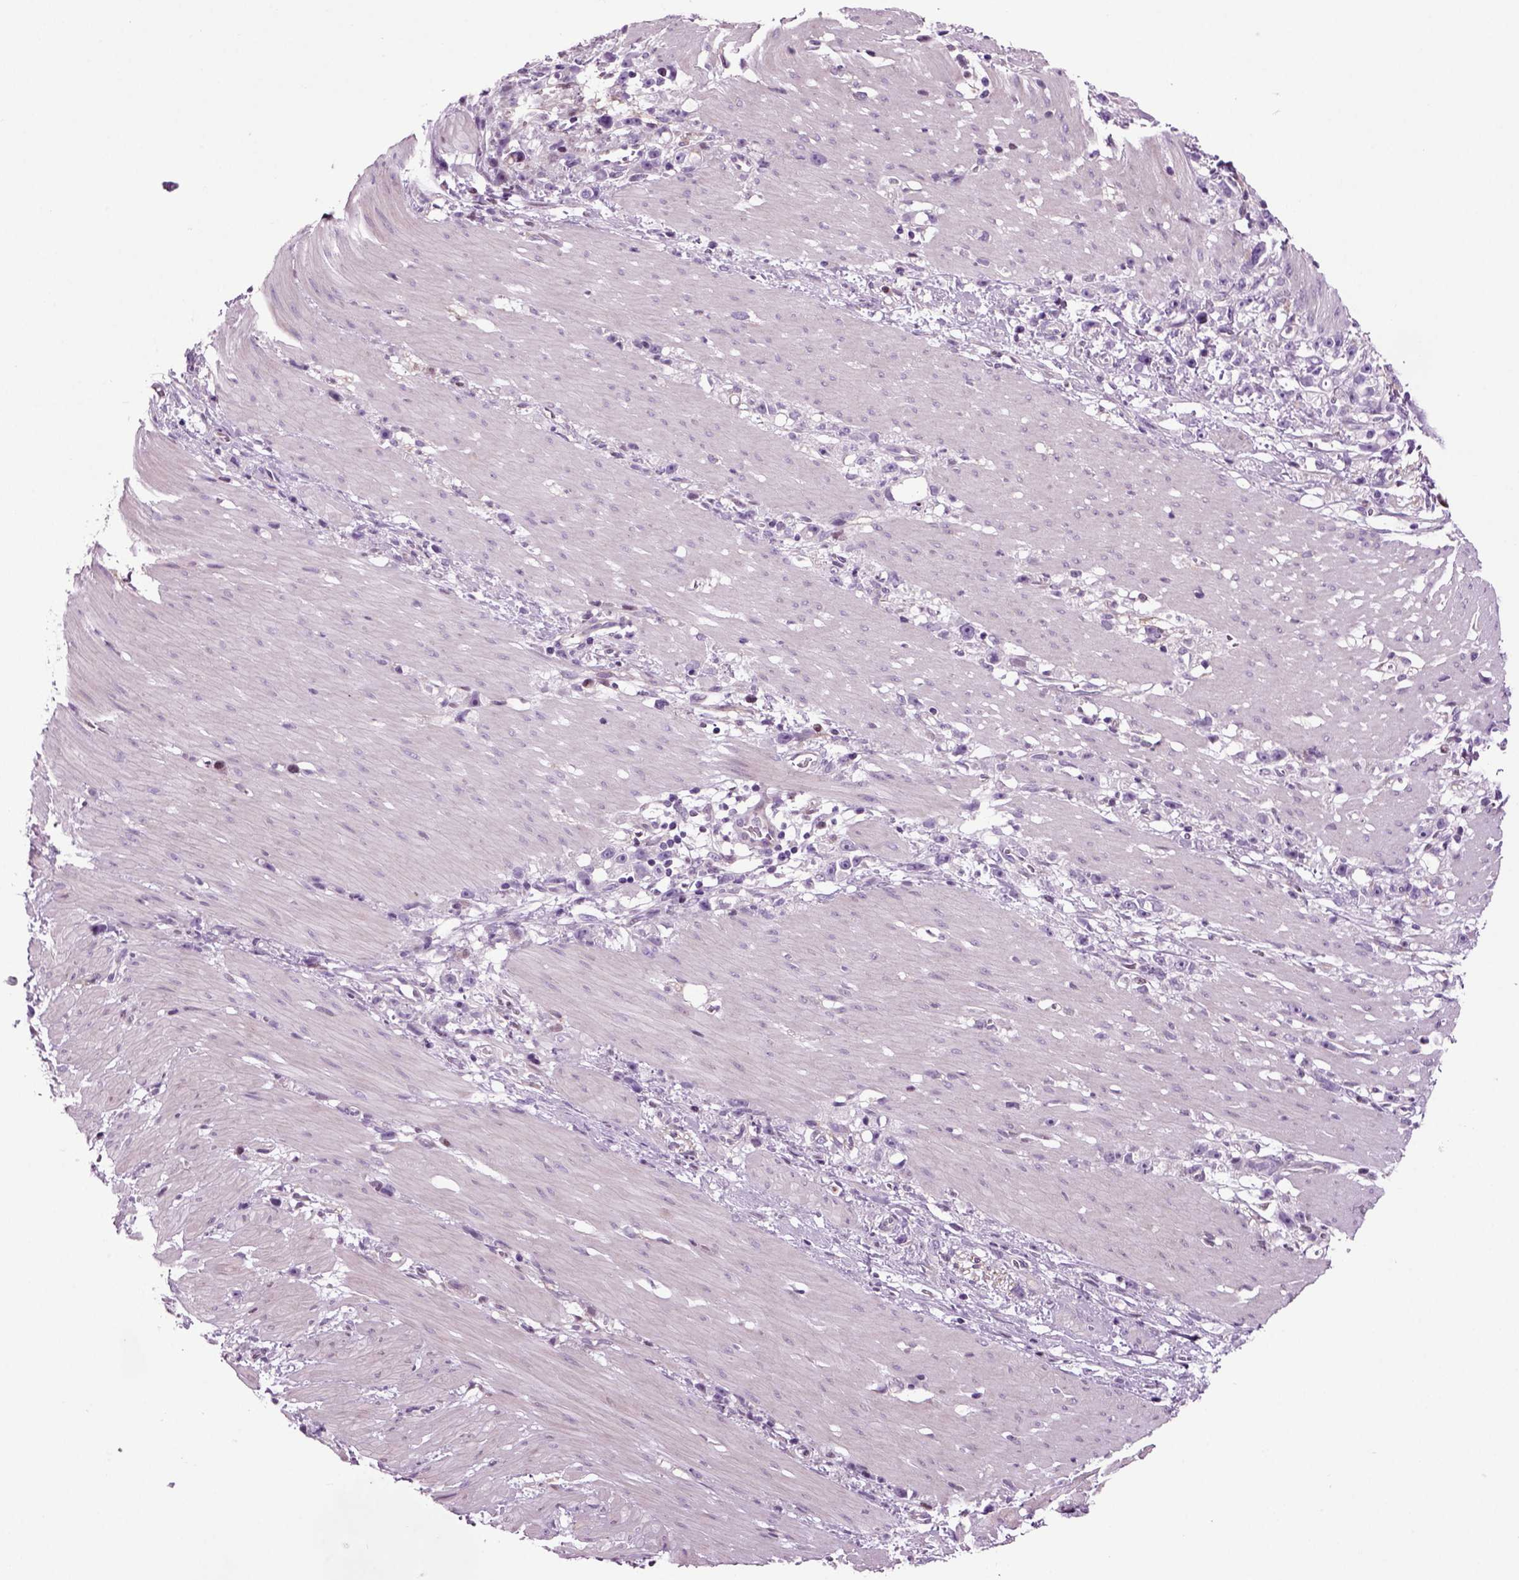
{"staining": {"intensity": "negative", "quantity": "none", "location": "none"}, "tissue": "stomach cancer", "cell_type": "Tumor cells", "image_type": "cancer", "snomed": [{"axis": "morphology", "description": "Adenocarcinoma, NOS"}, {"axis": "topography", "description": "Stomach"}], "caption": "Tumor cells show no significant protein positivity in stomach cancer (adenocarcinoma). Nuclei are stained in blue.", "gene": "ARID3A", "patient": {"sex": "female", "age": 59}}